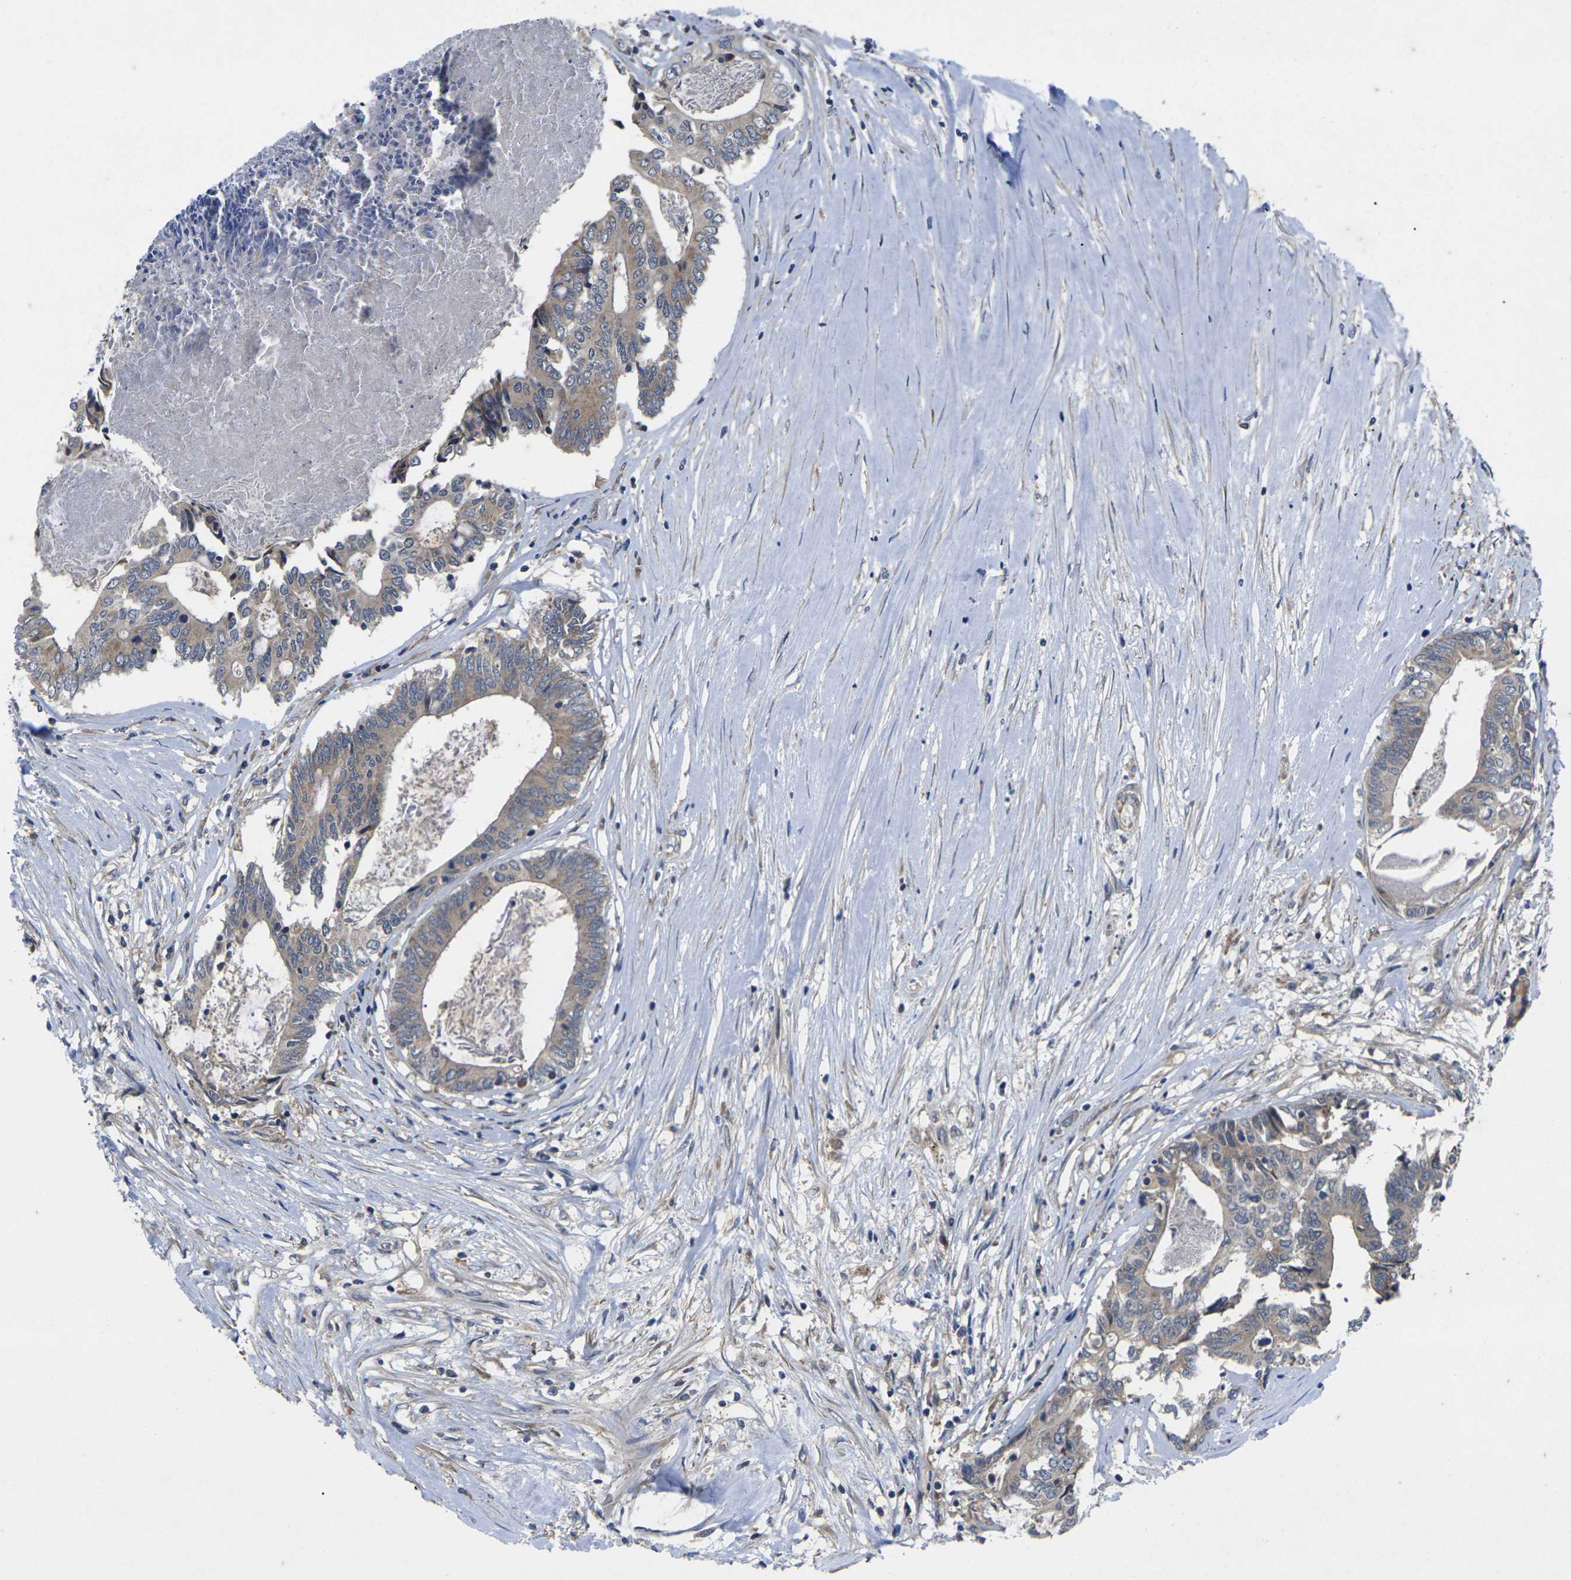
{"staining": {"intensity": "weak", "quantity": ">75%", "location": "cytoplasmic/membranous"}, "tissue": "colorectal cancer", "cell_type": "Tumor cells", "image_type": "cancer", "snomed": [{"axis": "morphology", "description": "Adenocarcinoma, NOS"}, {"axis": "topography", "description": "Rectum"}], "caption": "Human colorectal cancer stained for a protein (brown) displays weak cytoplasmic/membranous positive expression in approximately >75% of tumor cells.", "gene": "KIF1B", "patient": {"sex": "male", "age": 63}}